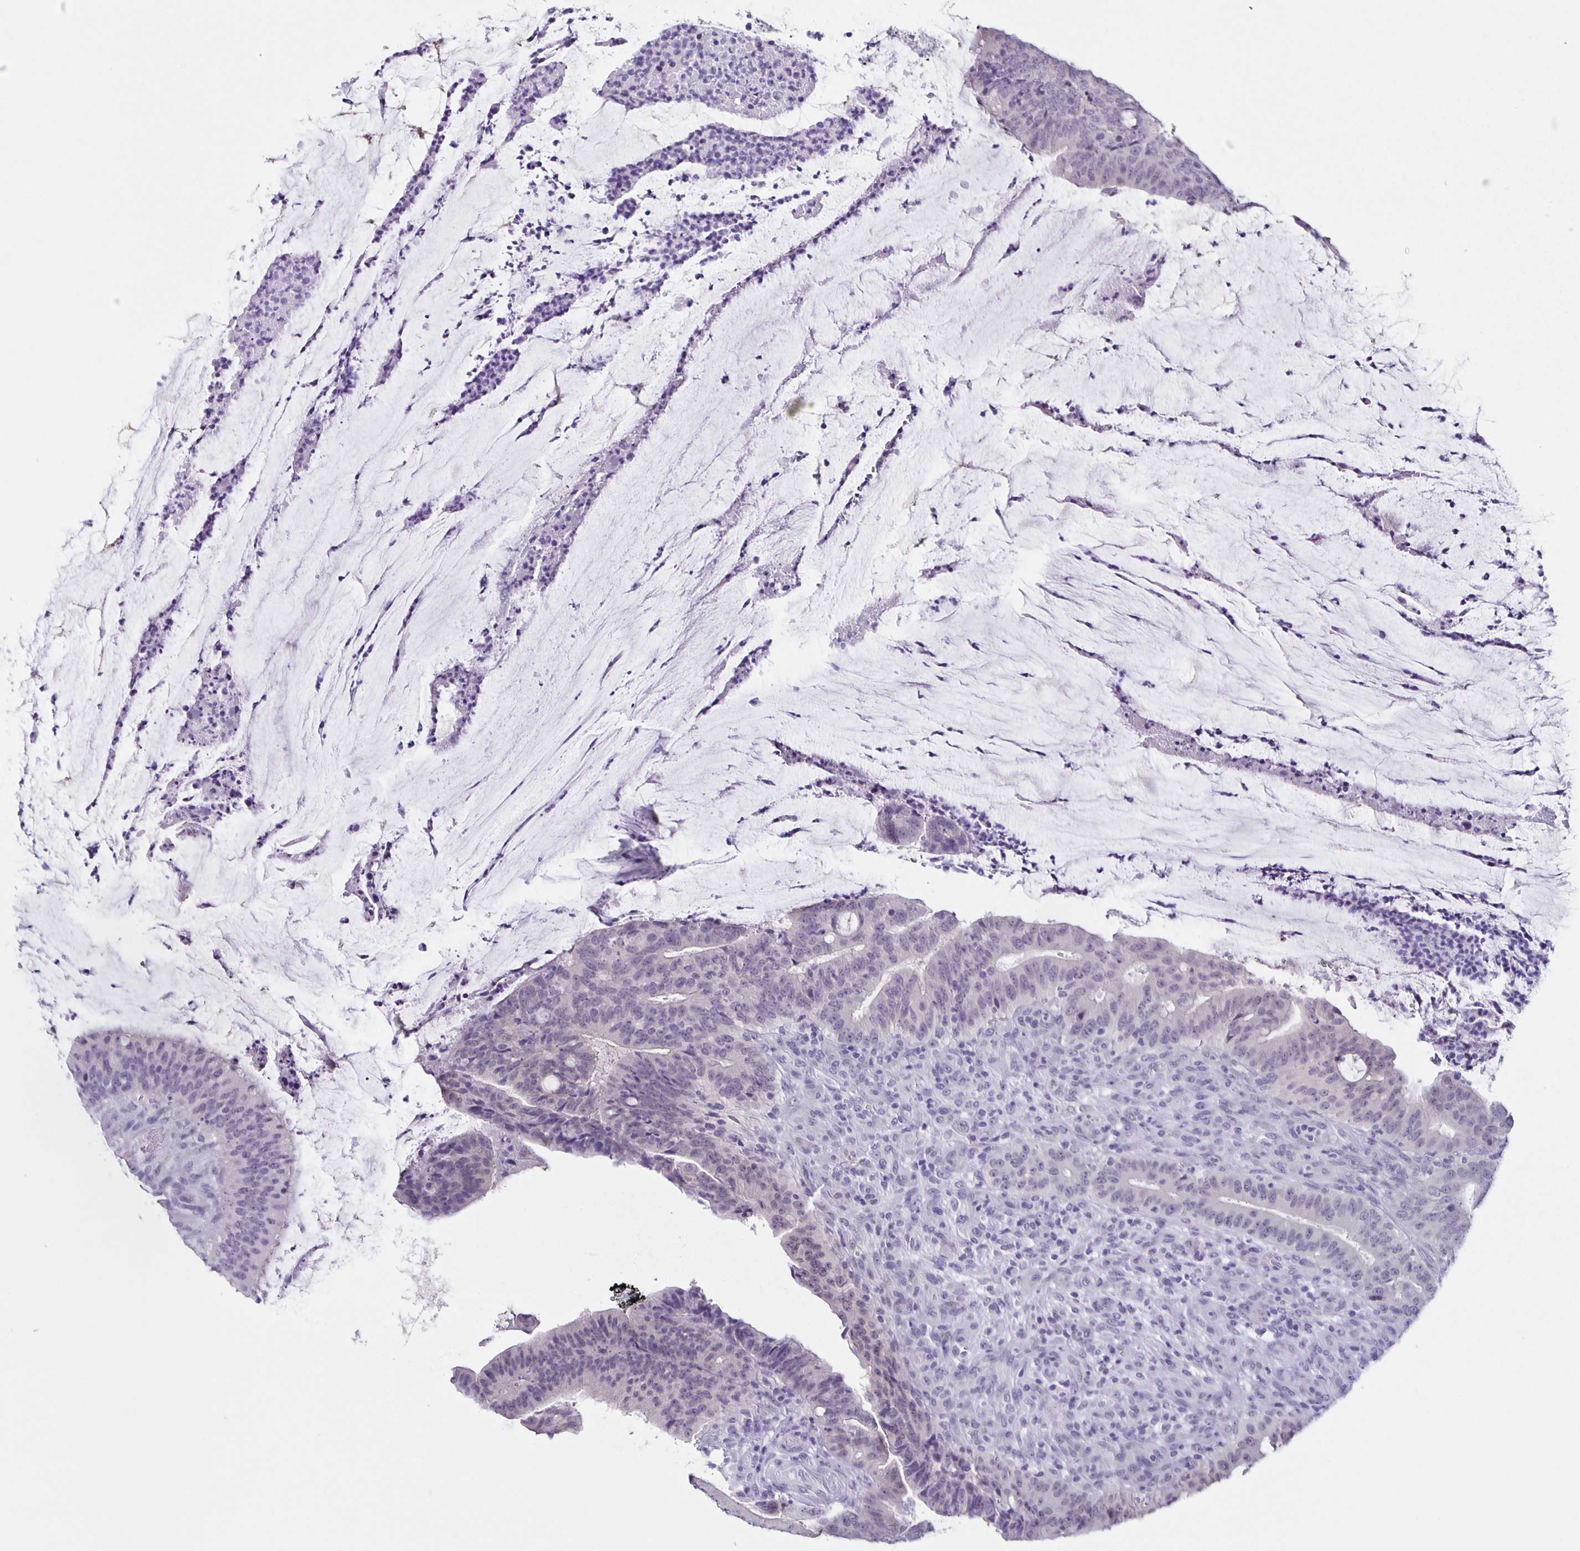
{"staining": {"intensity": "negative", "quantity": "none", "location": "none"}, "tissue": "colorectal cancer", "cell_type": "Tumor cells", "image_type": "cancer", "snomed": [{"axis": "morphology", "description": "Adenocarcinoma, NOS"}, {"axis": "topography", "description": "Colon"}], "caption": "An immunohistochemistry photomicrograph of adenocarcinoma (colorectal) is shown. There is no staining in tumor cells of adenocarcinoma (colorectal).", "gene": "SLC12A3", "patient": {"sex": "female", "age": 43}}